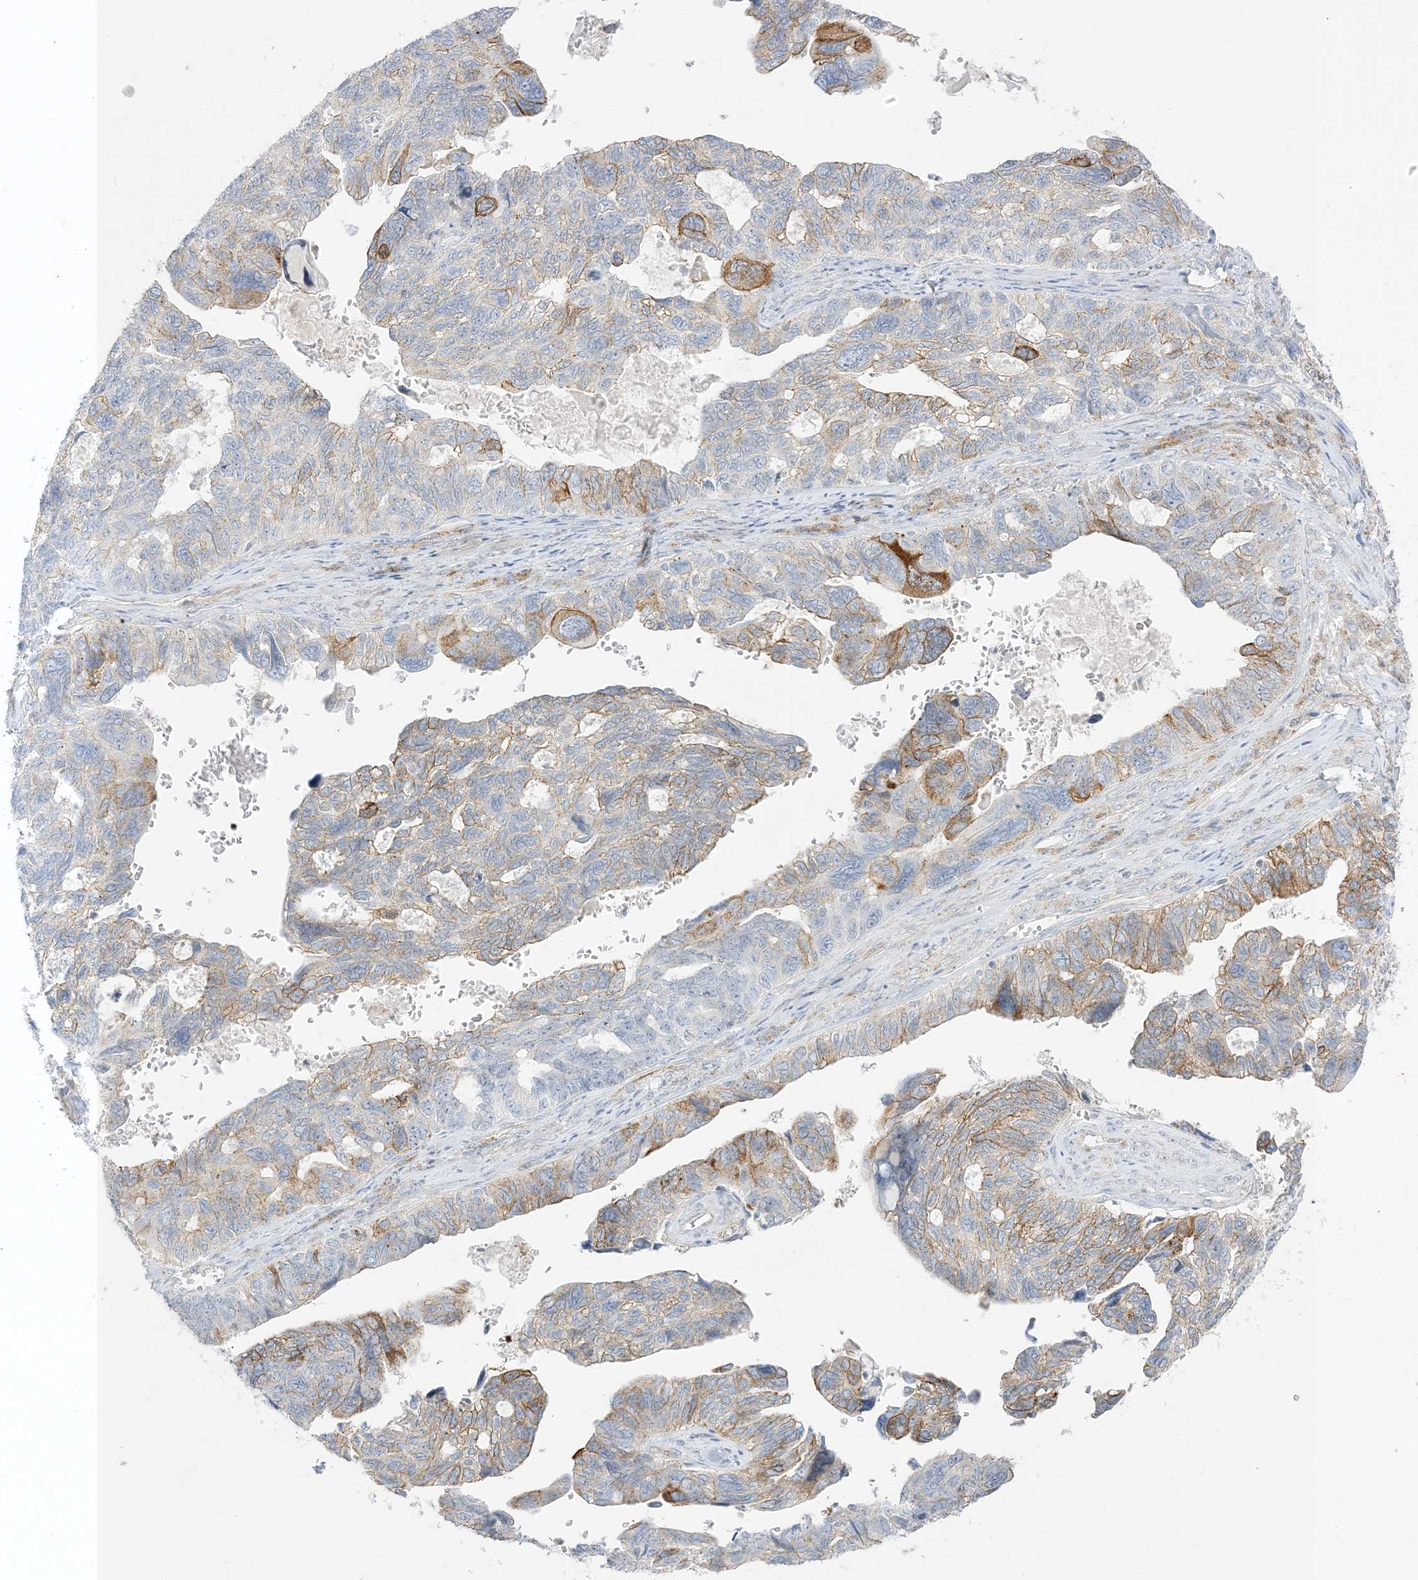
{"staining": {"intensity": "moderate", "quantity": "<25%", "location": "cytoplasmic/membranous"}, "tissue": "ovarian cancer", "cell_type": "Tumor cells", "image_type": "cancer", "snomed": [{"axis": "morphology", "description": "Cystadenocarcinoma, serous, NOS"}, {"axis": "topography", "description": "Ovary"}], "caption": "DAB immunohistochemical staining of ovarian serous cystadenocarcinoma exhibits moderate cytoplasmic/membranous protein positivity in approximately <25% of tumor cells.", "gene": "RAC1", "patient": {"sex": "female", "age": 79}}